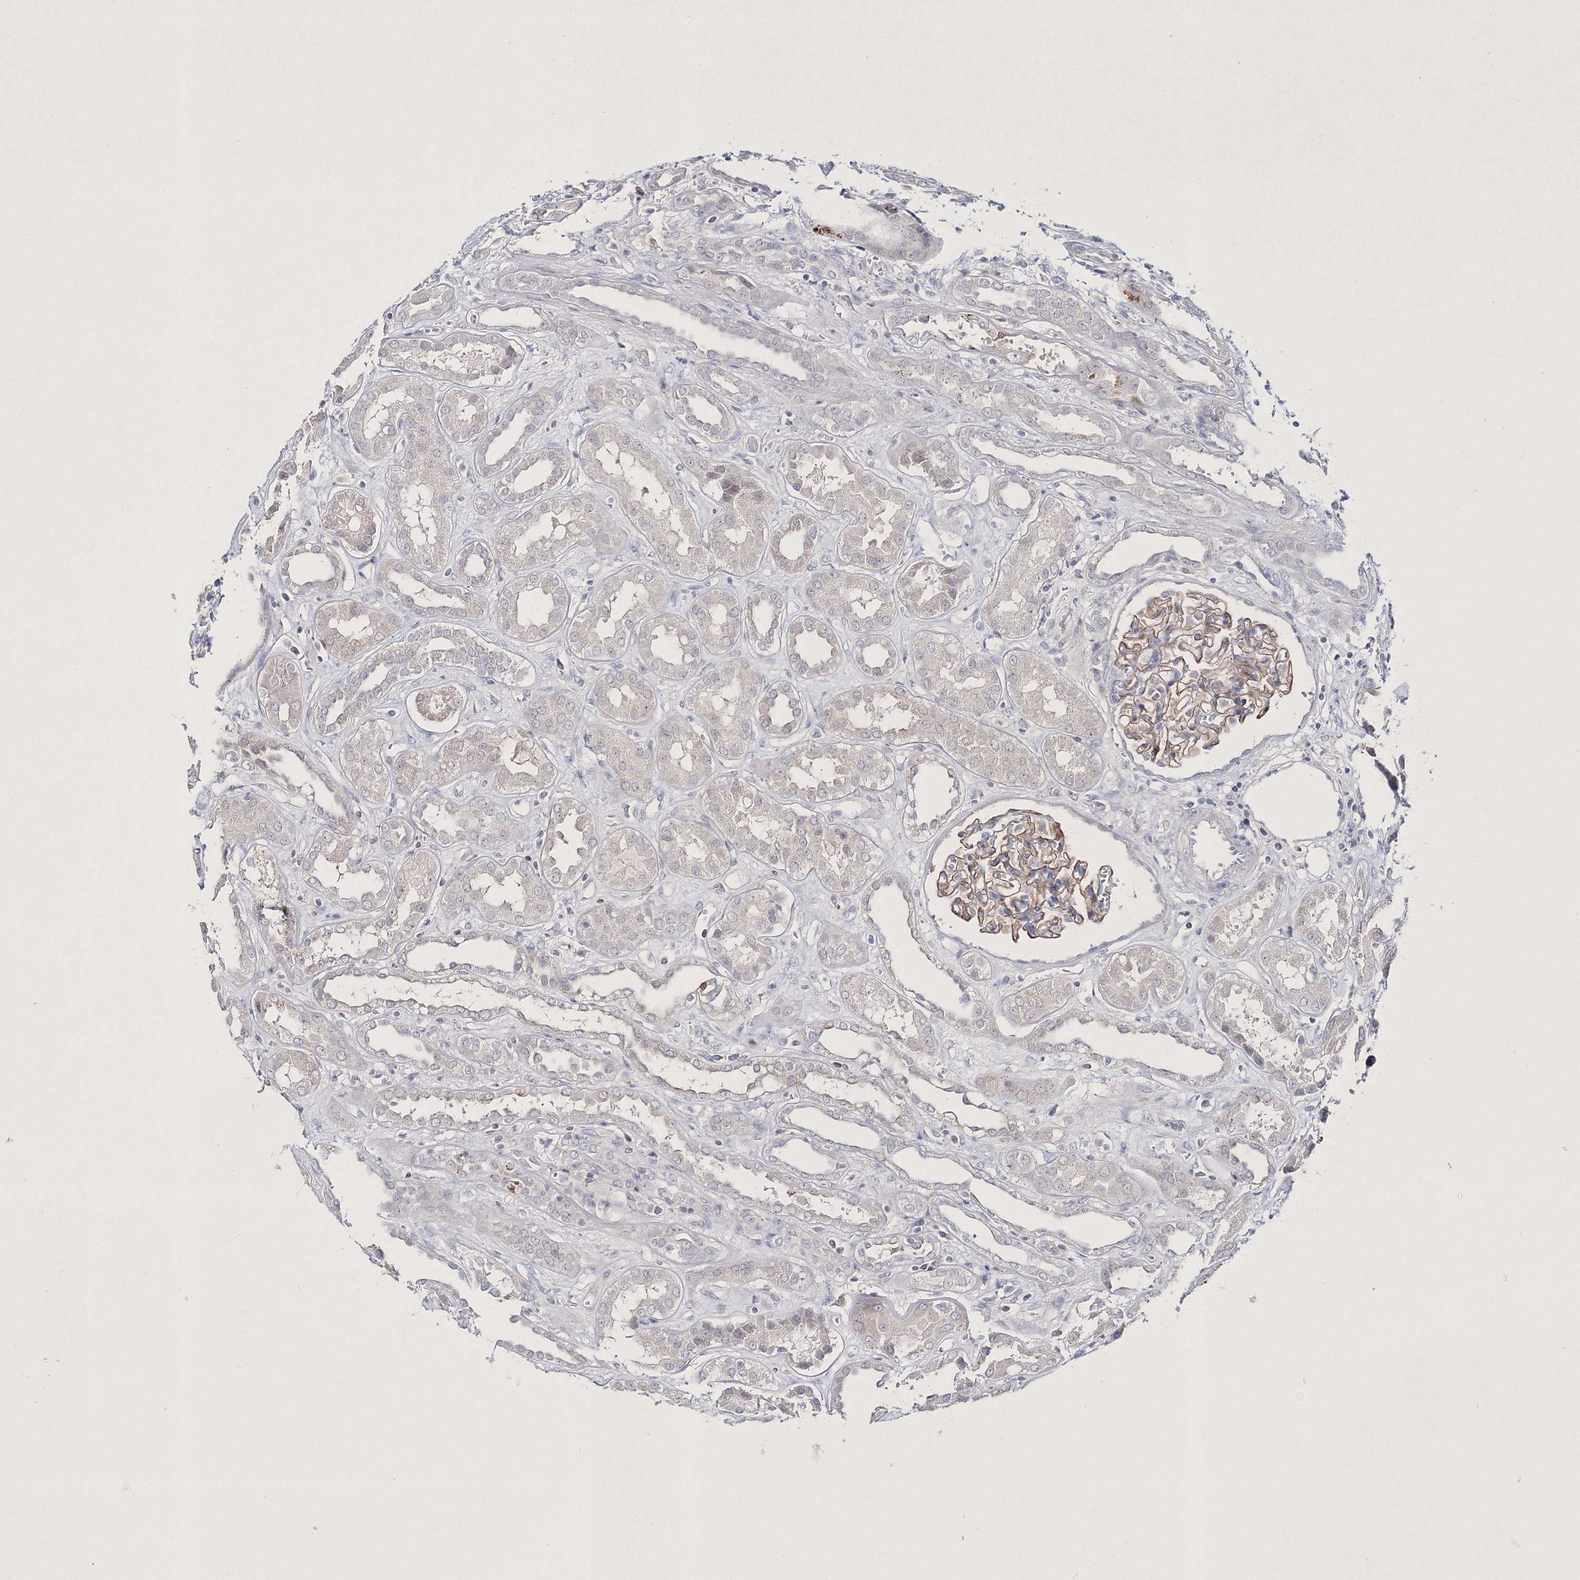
{"staining": {"intensity": "moderate", "quantity": ">75%", "location": "cytoplasmic/membranous"}, "tissue": "kidney", "cell_type": "Cells in glomeruli", "image_type": "normal", "snomed": [{"axis": "morphology", "description": "Normal tissue, NOS"}, {"axis": "topography", "description": "Kidney"}], "caption": "Approximately >75% of cells in glomeruli in unremarkable human kidney exhibit moderate cytoplasmic/membranous protein expression as visualized by brown immunohistochemical staining.", "gene": "NEU4", "patient": {"sex": "male", "age": 59}}